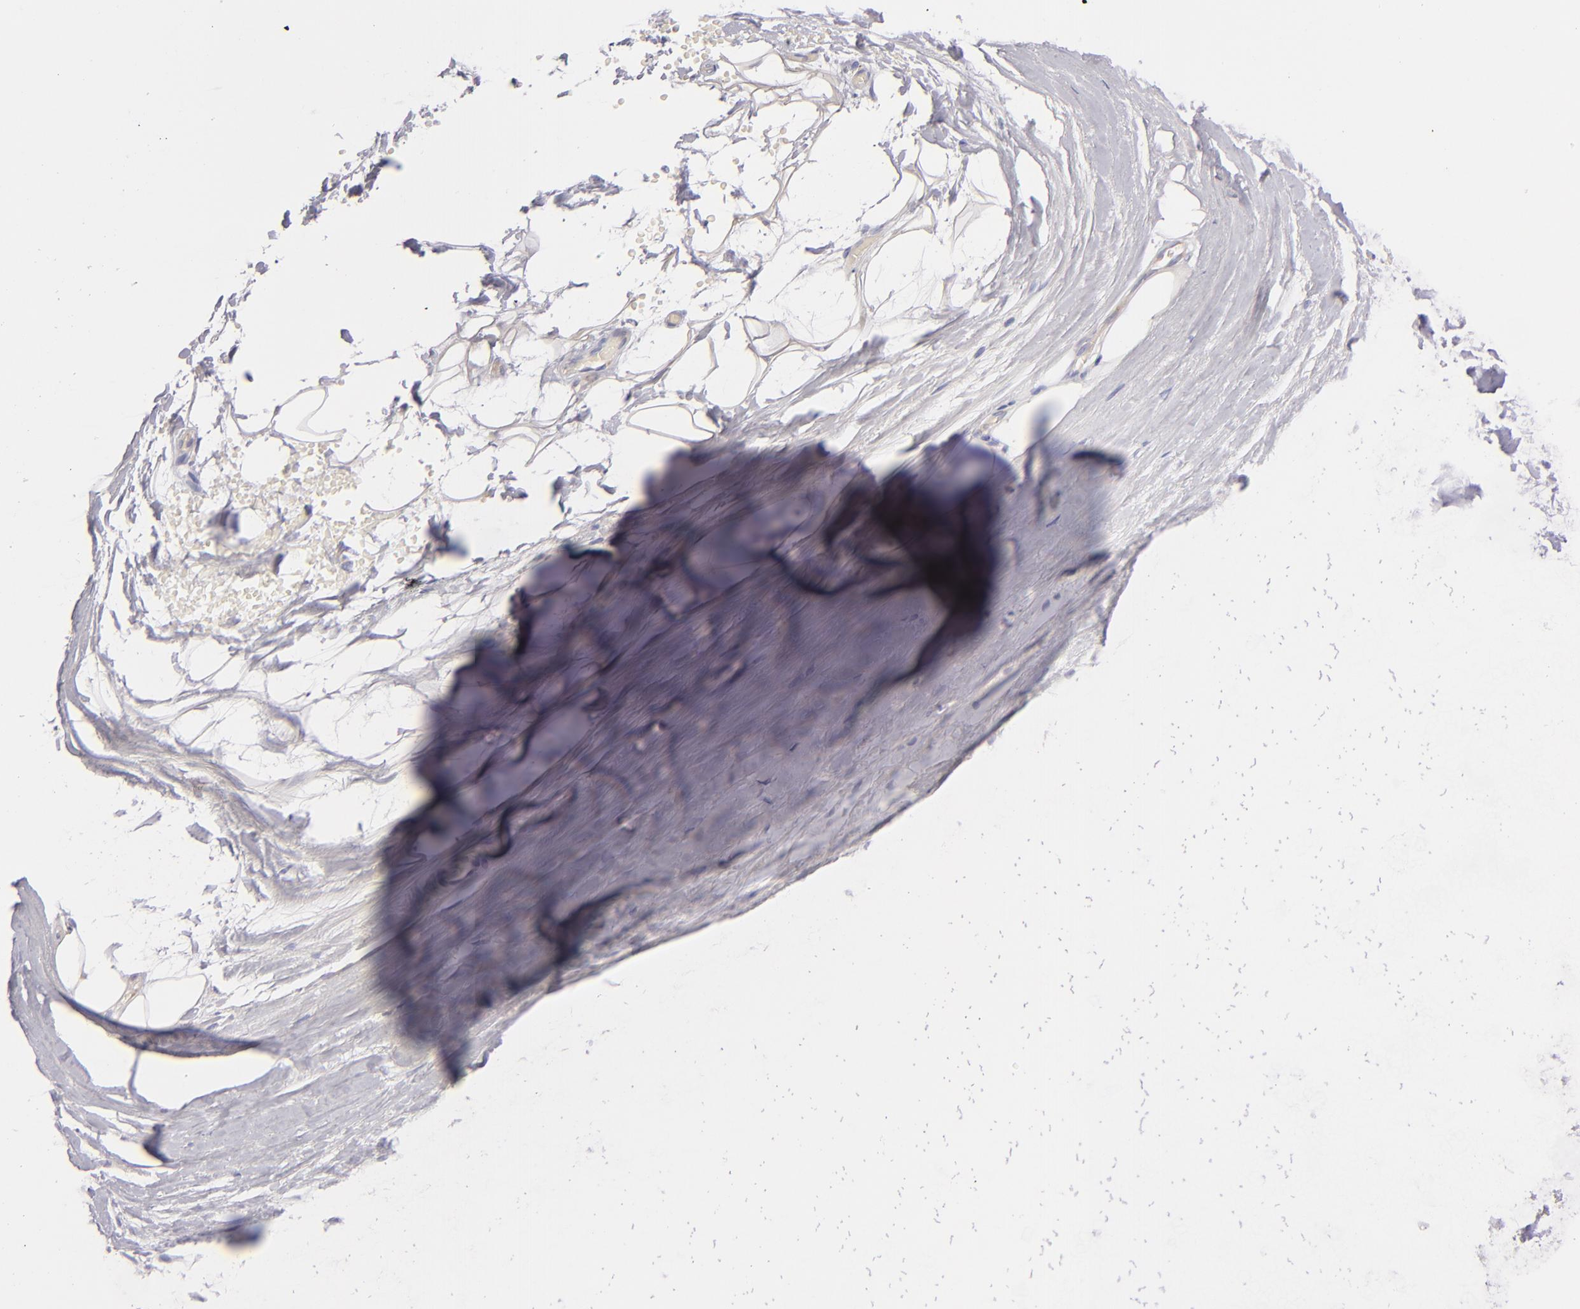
{"staining": {"intensity": "weak", "quantity": "25%-75%", "location": "cytoplasmic/membranous"}, "tissue": "nasopharynx", "cell_type": "Respiratory epithelial cells", "image_type": "normal", "snomed": [{"axis": "morphology", "description": "Normal tissue, NOS"}, {"axis": "topography", "description": "Nasopharynx"}], "caption": "IHC micrograph of unremarkable nasopharynx: human nasopharynx stained using immunohistochemistry shows low levels of weak protein expression localized specifically in the cytoplasmic/membranous of respiratory epithelial cells, appearing as a cytoplasmic/membranous brown color.", "gene": "CD74", "patient": {"sex": "male", "age": 56}}